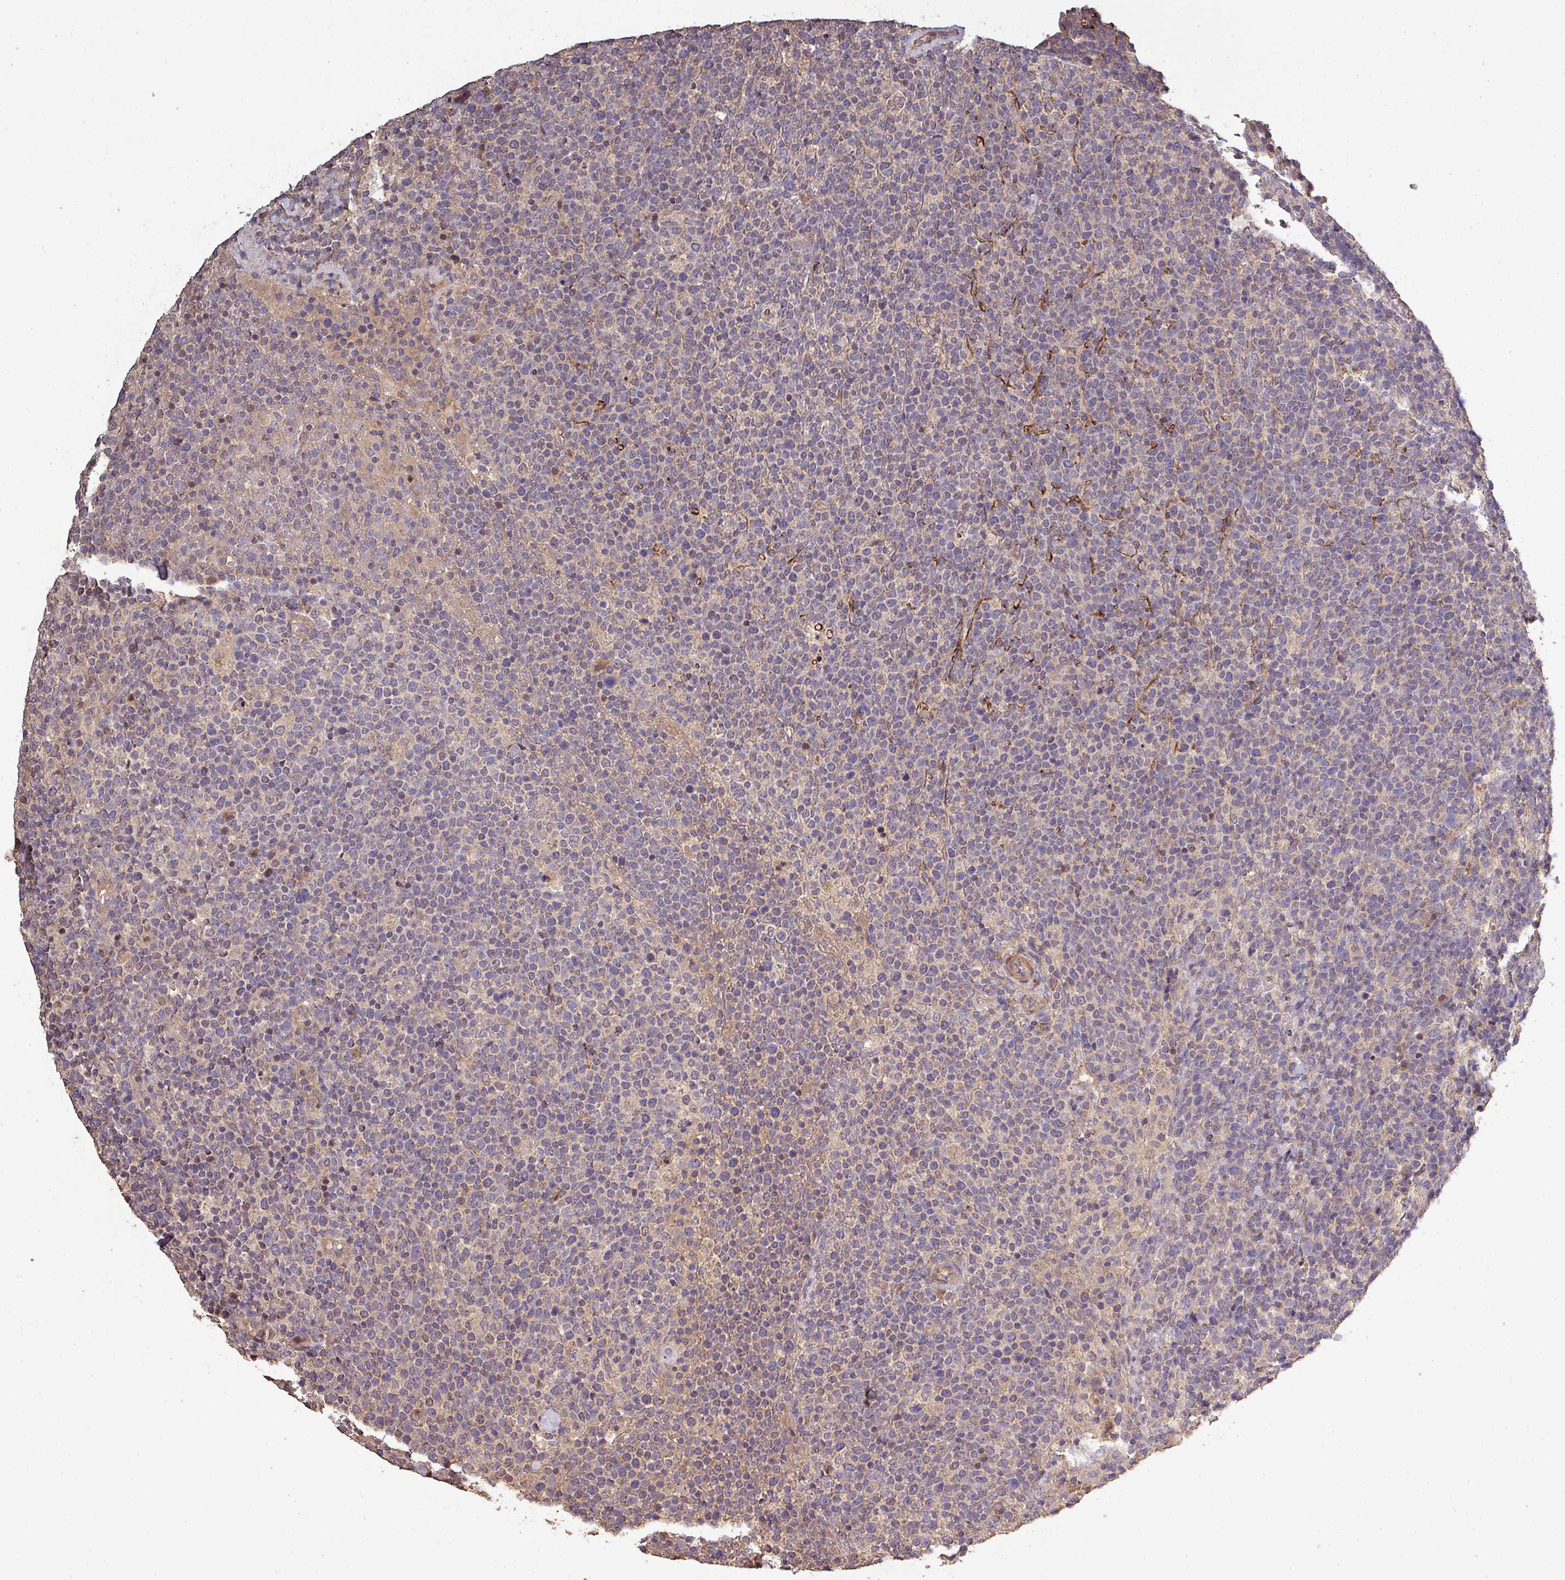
{"staining": {"intensity": "negative", "quantity": "none", "location": "none"}, "tissue": "lymphoma", "cell_type": "Tumor cells", "image_type": "cancer", "snomed": [{"axis": "morphology", "description": "Malignant lymphoma, non-Hodgkin's type, High grade"}, {"axis": "topography", "description": "Lymph node"}], "caption": "DAB immunohistochemical staining of human lymphoma demonstrates no significant expression in tumor cells. Nuclei are stained in blue.", "gene": "ISLR", "patient": {"sex": "male", "age": 61}}